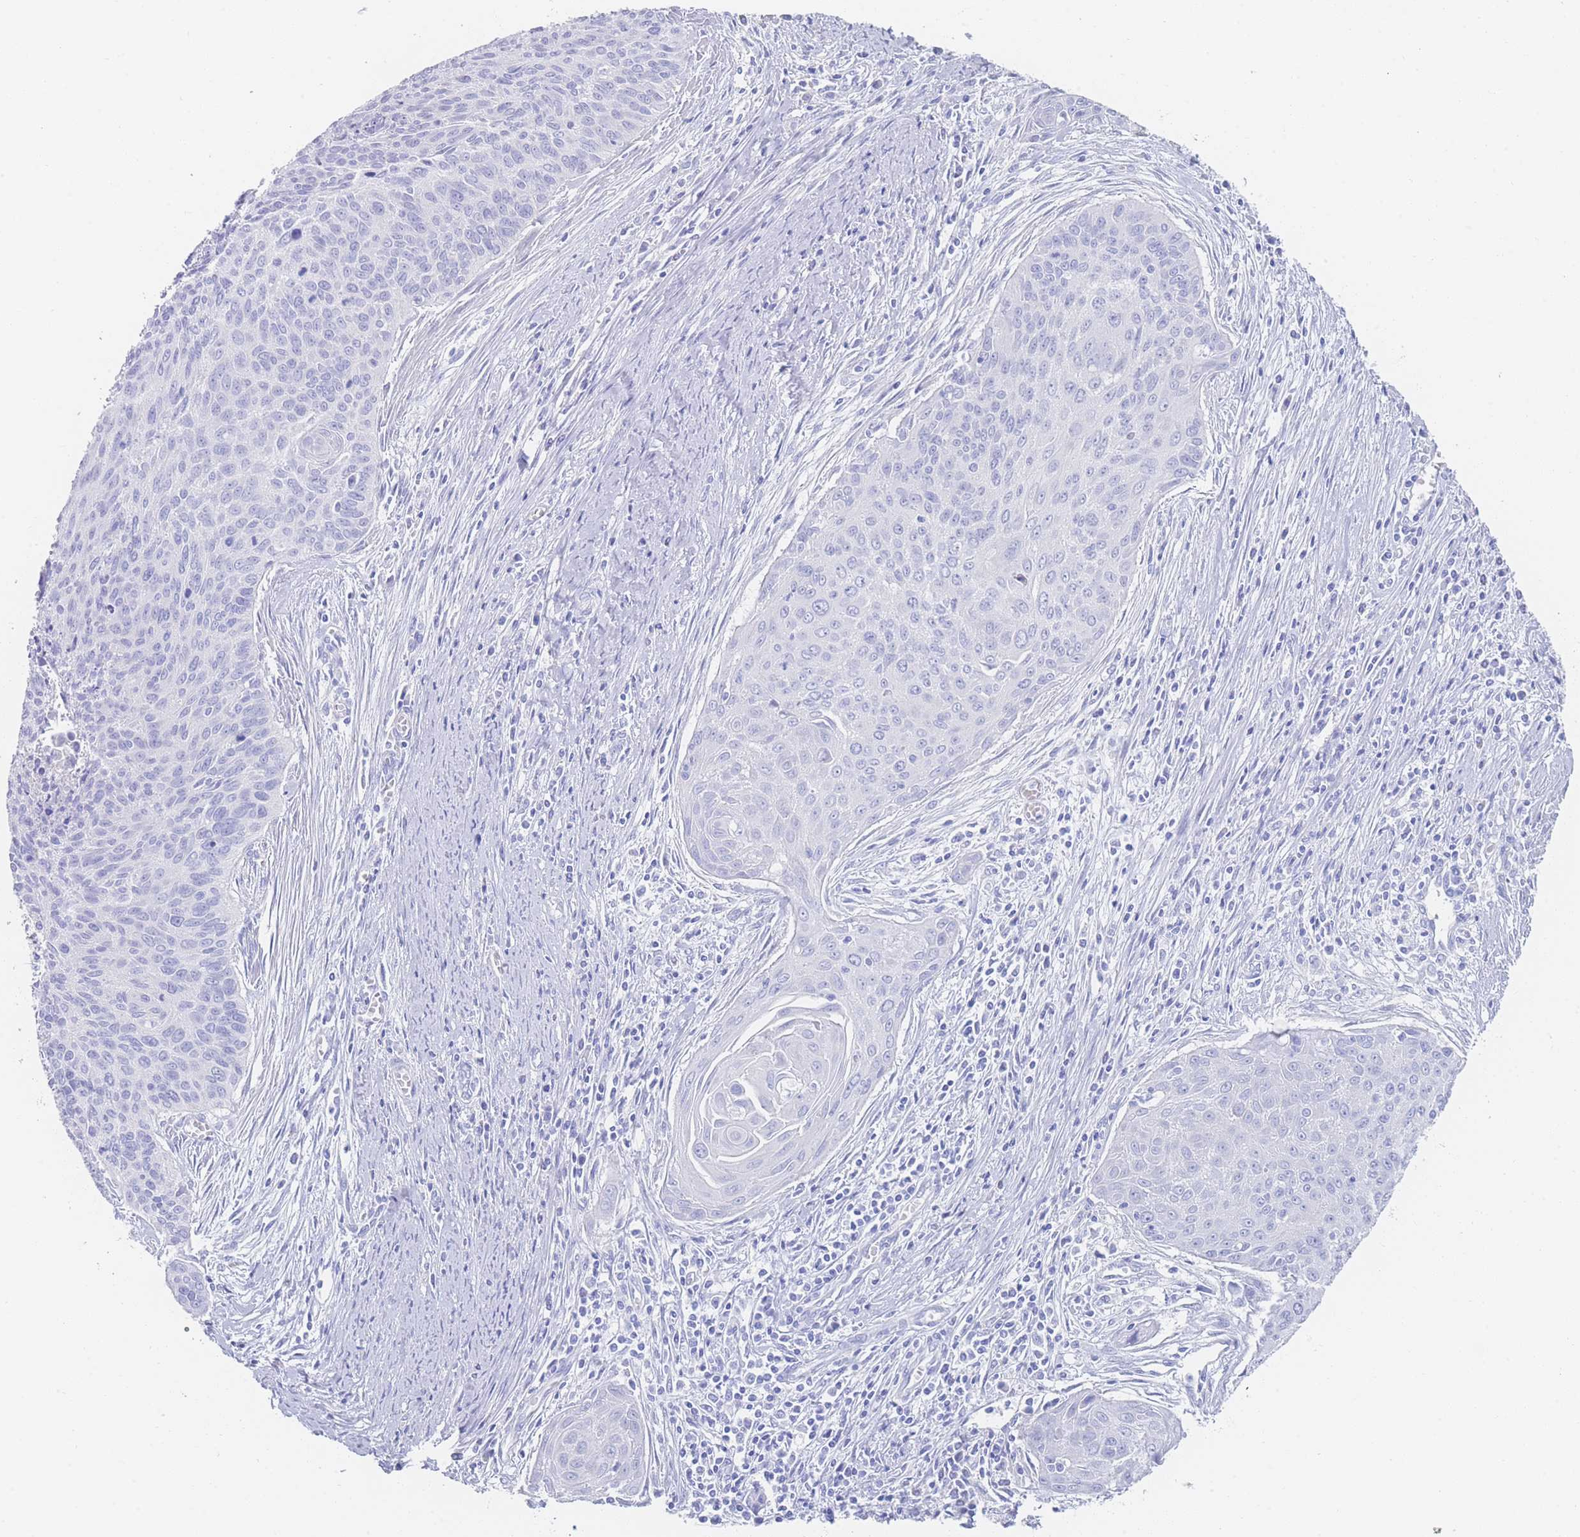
{"staining": {"intensity": "negative", "quantity": "none", "location": "none"}, "tissue": "cervical cancer", "cell_type": "Tumor cells", "image_type": "cancer", "snomed": [{"axis": "morphology", "description": "Squamous cell carcinoma, NOS"}, {"axis": "topography", "description": "Cervix"}], "caption": "A high-resolution photomicrograph shows immunohistochemistry staining of squamous cell carcinoma (cervical), which reveals no significant expression in tumor cells.", "gene": "LRRC37A", "patient": {"sex": "female", "age": 55}}